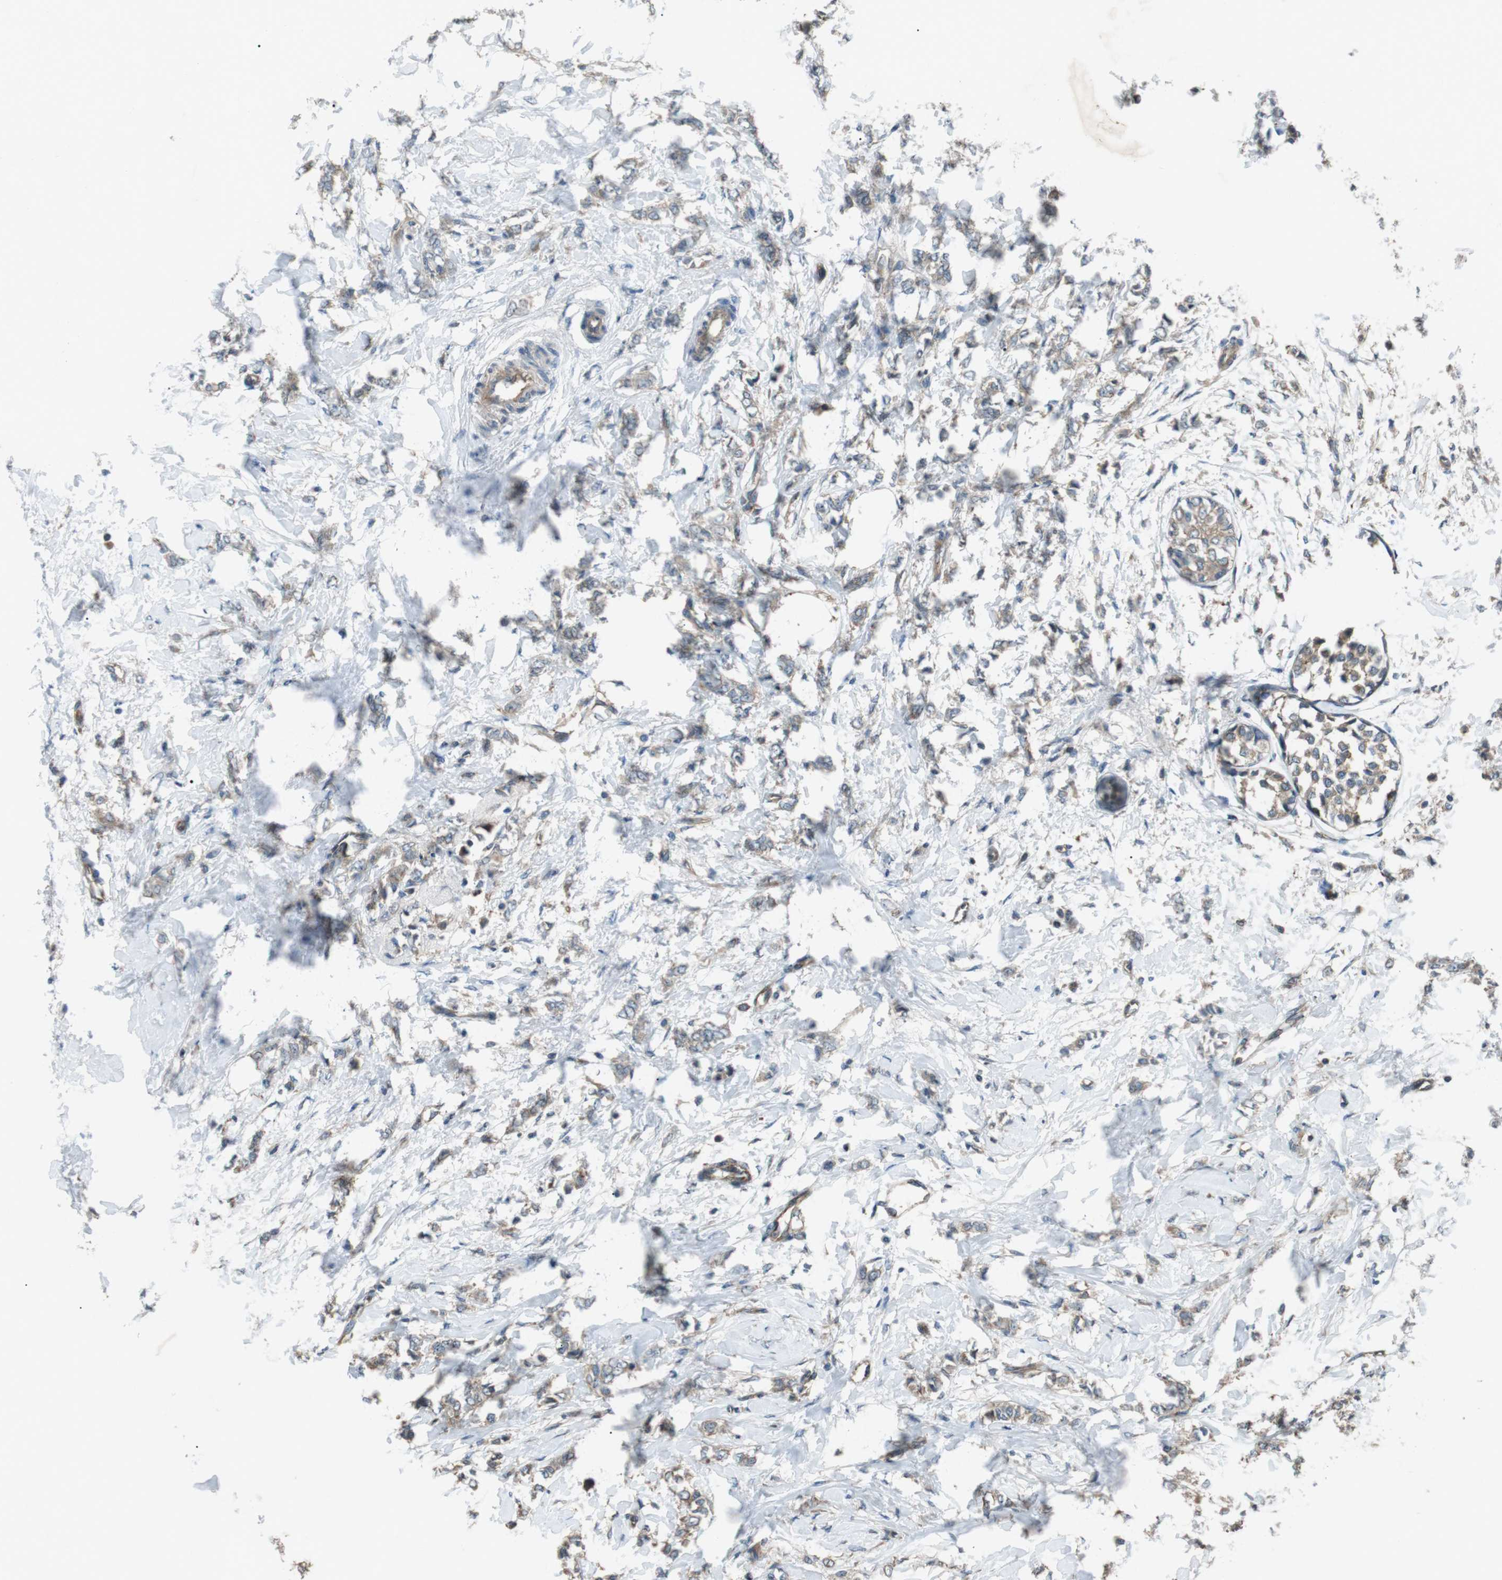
{"staining": {"intensity": "weak", "quantity": ">75%", "location": "cytoplasmic/membranous"}, "tissue": "breast cancer", "cell_type": "Tumor cells", "image_type": "cancer", "snomed": [{"axis": "morphology", "description": "Lobular carcinoma, in situ"}, {"axis": "morphology", "description": "Lobular carcinoma"}, {"axis": "topography", "description": "Breast"}], "caption": "Immunohistochemical staining of breast lobular carcinoma demonstrates low levels of weak cytoplasmic/membranous protein staining in approximately >75% of tumor cells. The staining was performed using DAB (3,3'-diaminobenzidine), with brown indicating positive protein expression. Nuclei are stained blue with hematoxylin.", "gene": "GPR161", "patient": {"sex": "female", "age": 41}}